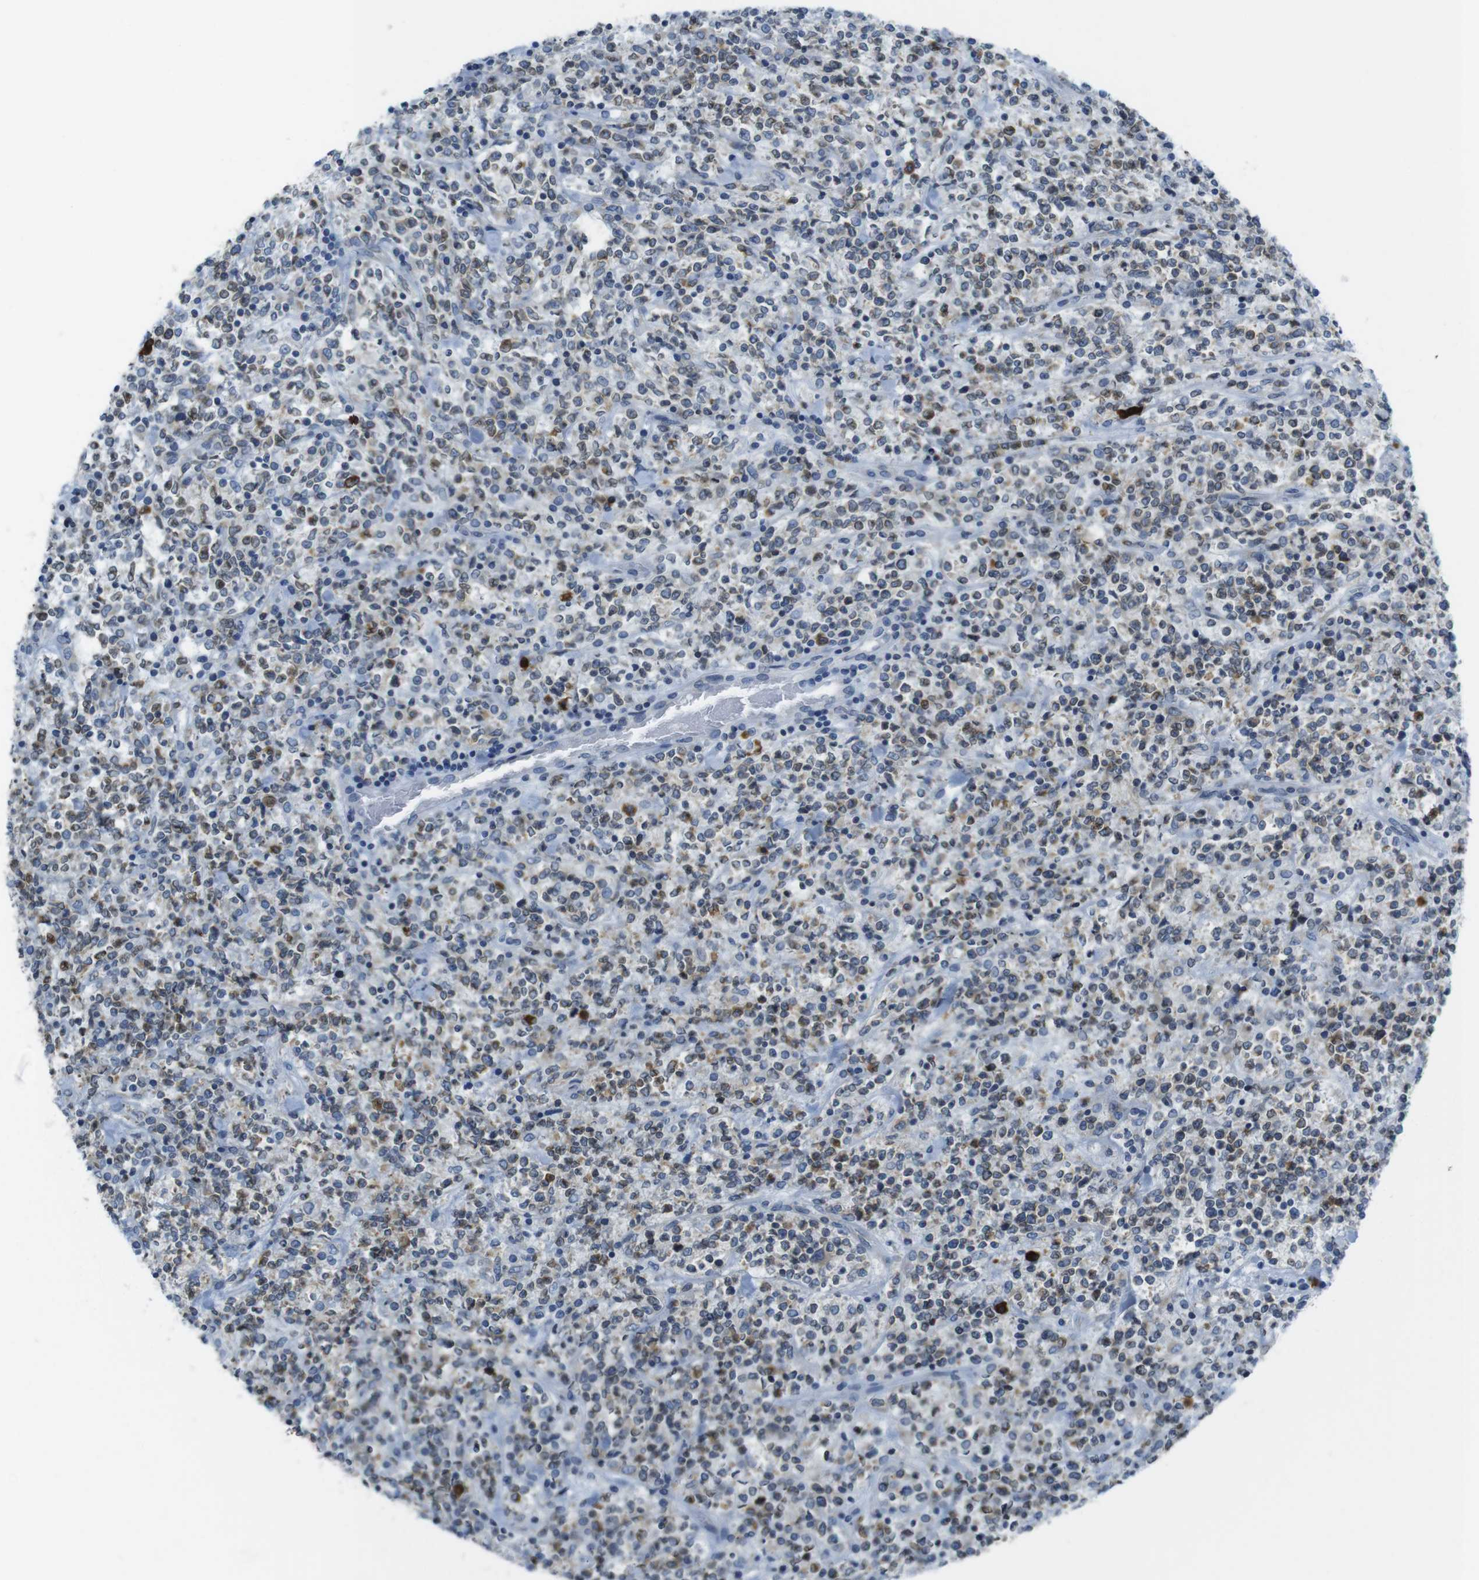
{"staining": {"intensity": "weak", "quantity": "25%-75%", "location": "cytoplasmic/membranous"}, "tissue": "lymphoma", "cell_type": "Tumor cells", "image_type": "cancer", "snomed": [{"axis": "morphology", "description": "Malignant lymphoma, non-Hodgkin's type, High grade"}, {"axis": "topography", "description": "Soft tissue"}], "caption": "Immunohistochemical staining of high-grade malignant lymphoma, non-Hodgkin's type demonstrates low levels of weak cytoplasmic/membranous expression in about 25%-75% of tumor cells. Immunohistochemistry (ihc) stains the protein of interest in brown and the nuclei are stained blue.", "gene": "CLPTM1L", "patient": {"sex": "male", "age": 18}}